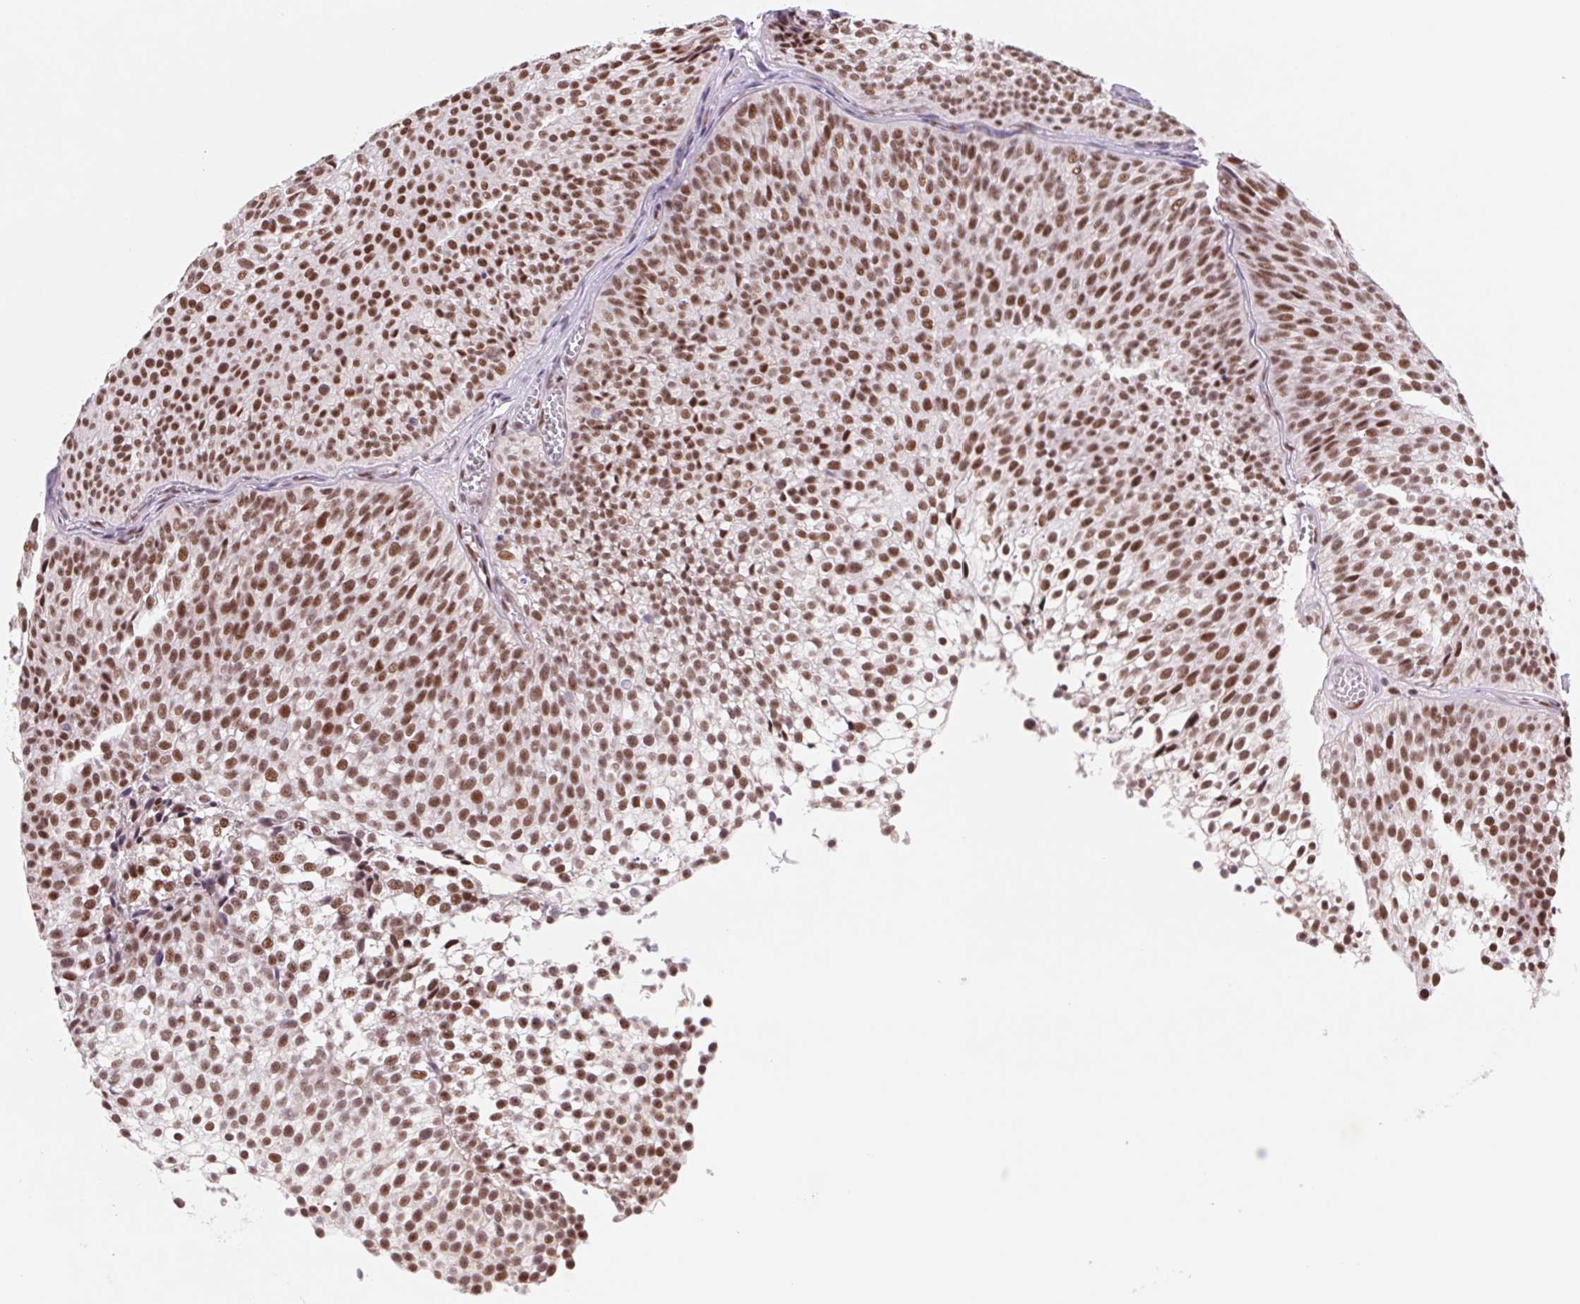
{"staining": {"intensity": "moderate", "quantity": ">75%", "location": "nuclear"}, "tissue": "urothelial cancer", "cell_type": "Tumor cells", "image_type": "cancer", "snomed": [{"axis": "morphology", "description": "Urothelial carcinoma, Low grade"}, {"axis": "topography", "description": "Urinary bladder"}], "caption": "Brown immunohistochemical staining in urothelial carcinoma (low-grade) shows moderate nuclear expression in about >75% of tumor cells.", "gene": "DPPA5", "patient": {"sex": "male", "age": 91}}